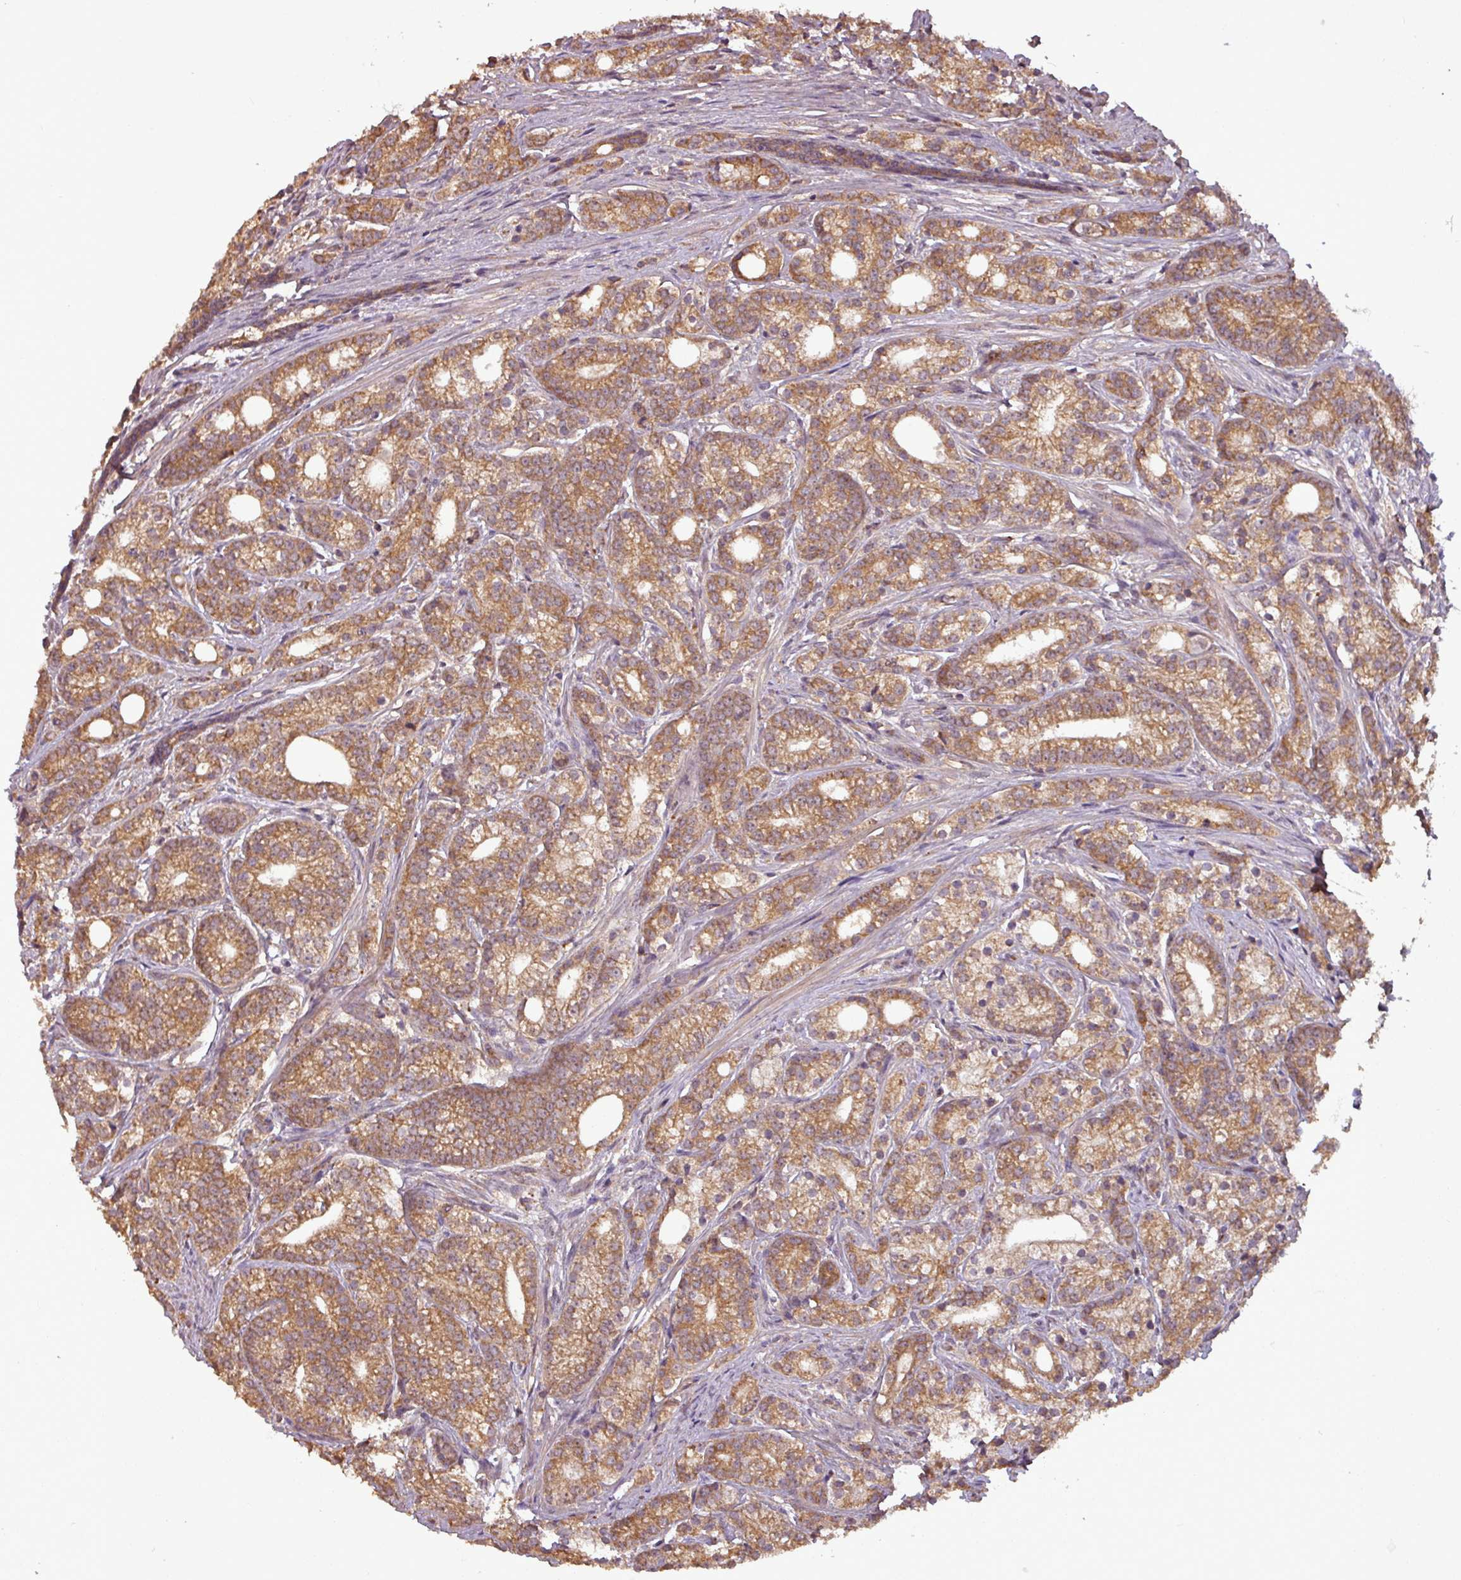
{"staining": {"intensity": "moderate", "quantity": ">75%", "location": "cytoplasmic/membranous"}, "tissue": "prostate cancer", "cell_type": "Tumor cells", "image_type": "cancer", "snomed": [{"axis": "morphology", "description": "Adenocarcinoma, Low grade"}, {"axis": "topography", "description": "Prostate"}], "caption": "A brown stain shows moderate cytoplasmic/membranous staining of a protein in human prostate low-grade adenocarcinoma tumor cells.", "gene": "NT5C3A", "patient": {"sex": "male", "age": 71}}